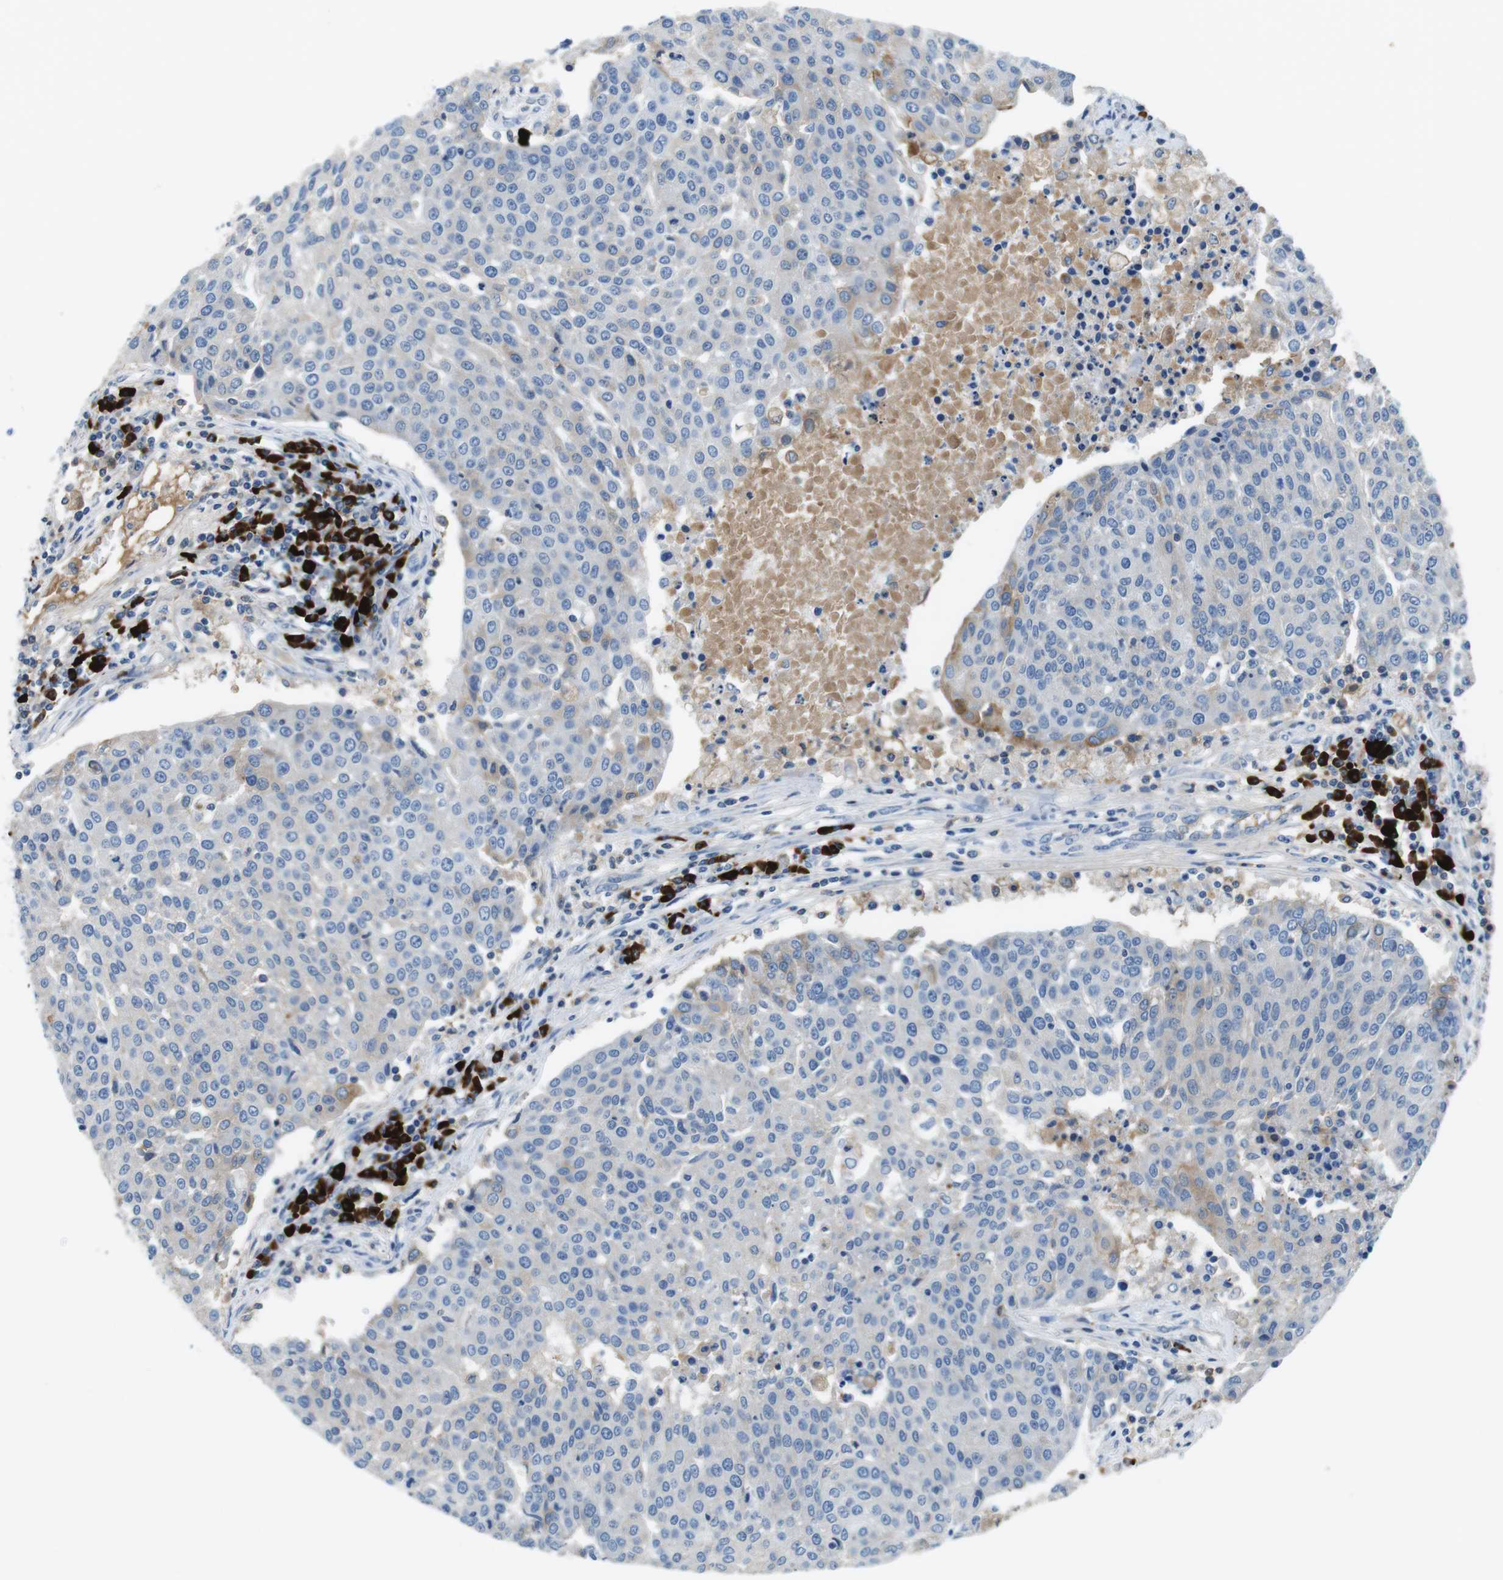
{"staining": {"intensity": "negative", "quantity": "none", "location": "none"}, "tissue": "urothelial cancer", "cell_type": "Tumor cells", "image_type": "cancer", "snomed": [{"axis": "morphology", "description": "Urothelial carcinoma, High grade"}, {"axis": "topography", "description": "Urinary bladder"}], "caption": "Immunohistochemical staining of human urothelial cancer displays no significant positivity in tumor cells.", "gene": "SLC35A3", "patient": {"sex": "female", "age": 85}}